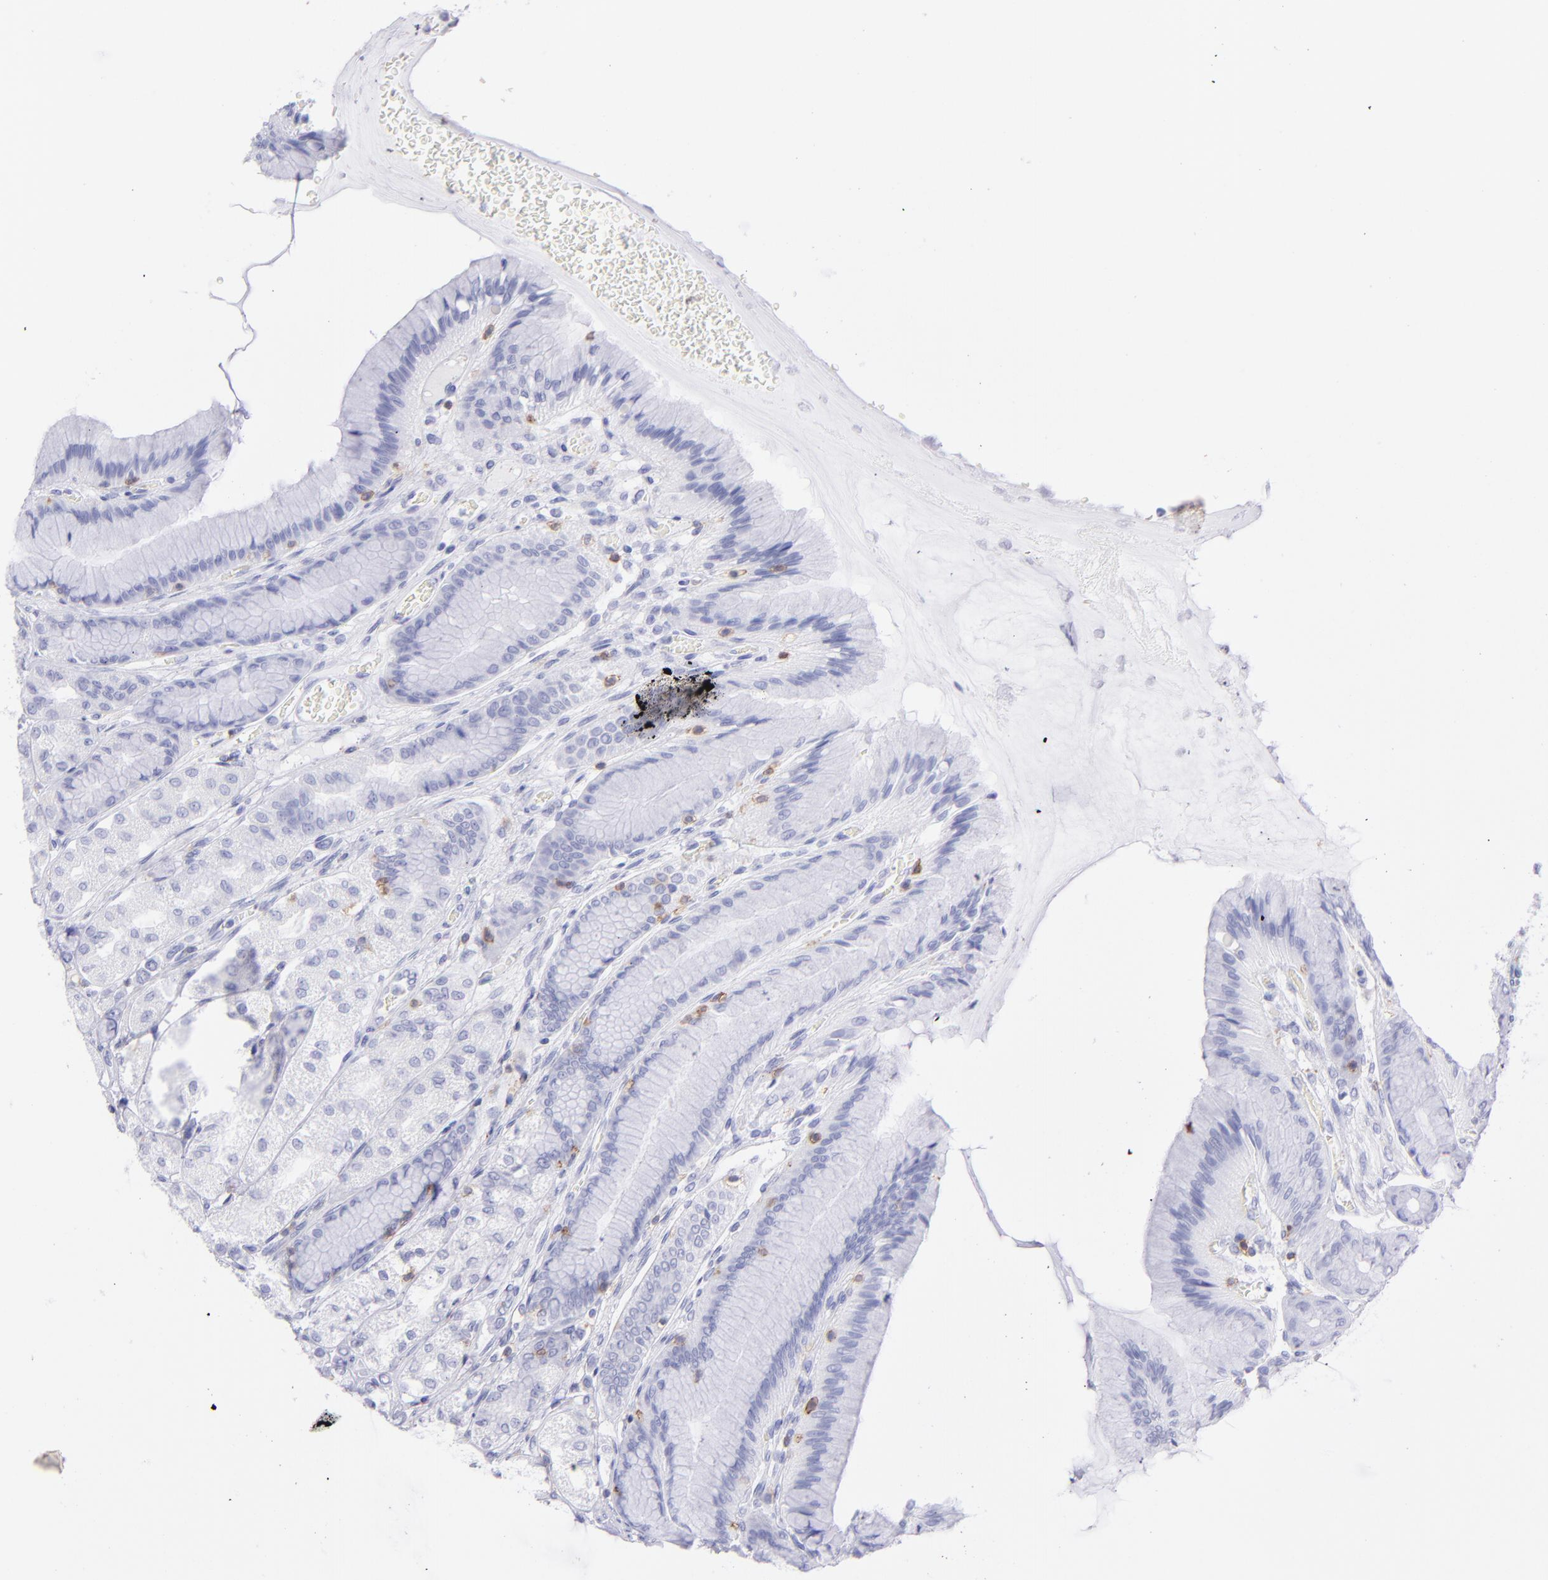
{"staining": {"intensity": "negative", "quantity": "none", "location": "none"}, "tissue": "stomach", "cell_type": "Glandular cells", "image_type": "normal", "snomed": [{"axis": "morphology", "description": "Normal tissue, NOS"}, {"axis": "morphology", "description": "Adenocarcinoma, NOS"}, {"axis": "topography", "description": "Stomach"}, {"axis": "topography", "description": "Stomach, lower"}], "caption": "There is no significant expression in glandular cells of stomach.", "gene": "CD69", "patient": {"sex": "female", "age": 65}}